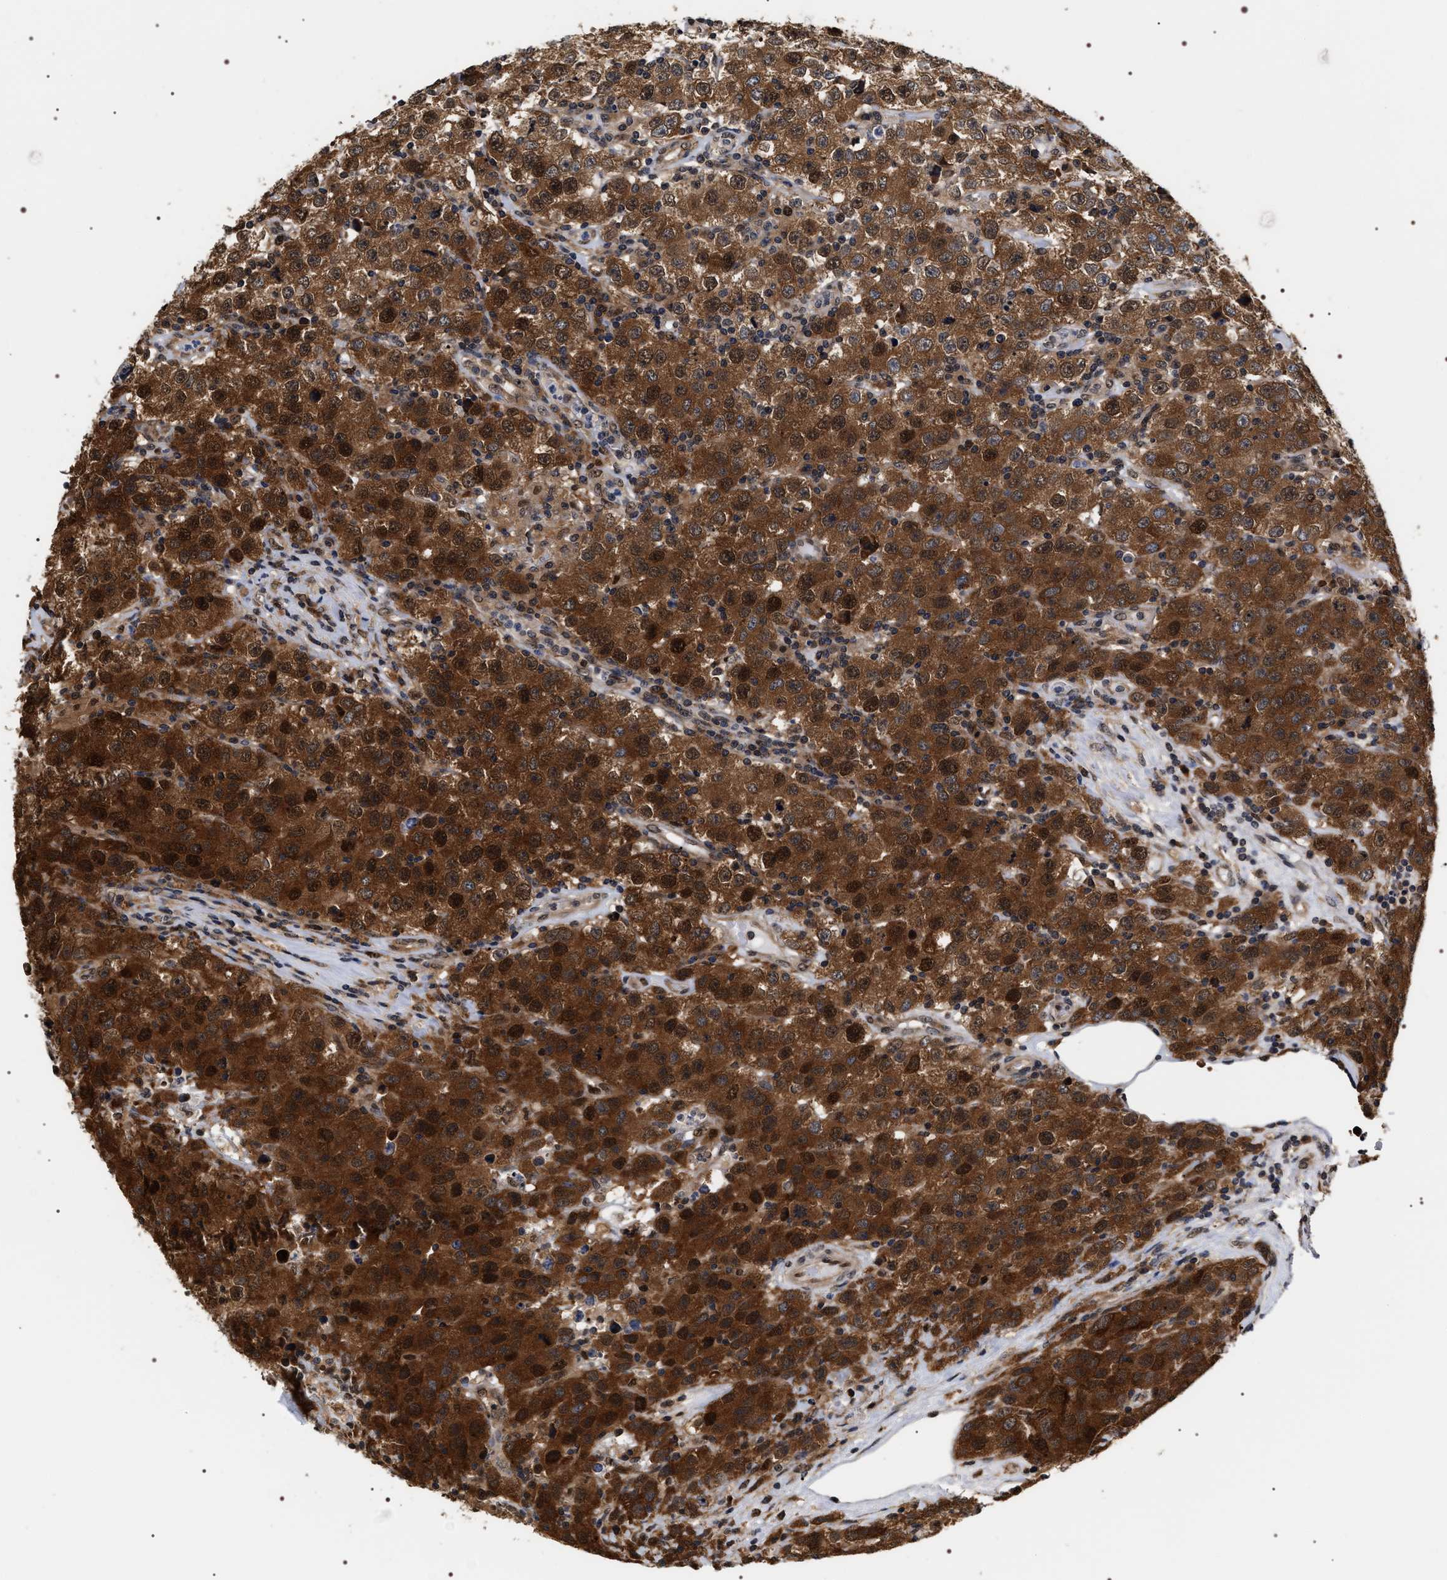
{"staining": {"intensity": "strong", "quantity": ">75%", "location": "cytoplasmic/membranous,nuclear"}, "tissue": "testis cancer", "cell_type": "Tumor cells", "image_type": "cancer", "snomed": [{"axis": "morphology", "description": "Seminoma, NOS"}, {"axis": "topography", "description": "Testis"}], "caption": "Seminoma (testis) tissue reveals strong cytoplasmic/membranous and nuclear staining in approximately >75% of tumor cells", "gene": "BAG6", "patient": {"sex": "male", "age": 52}}